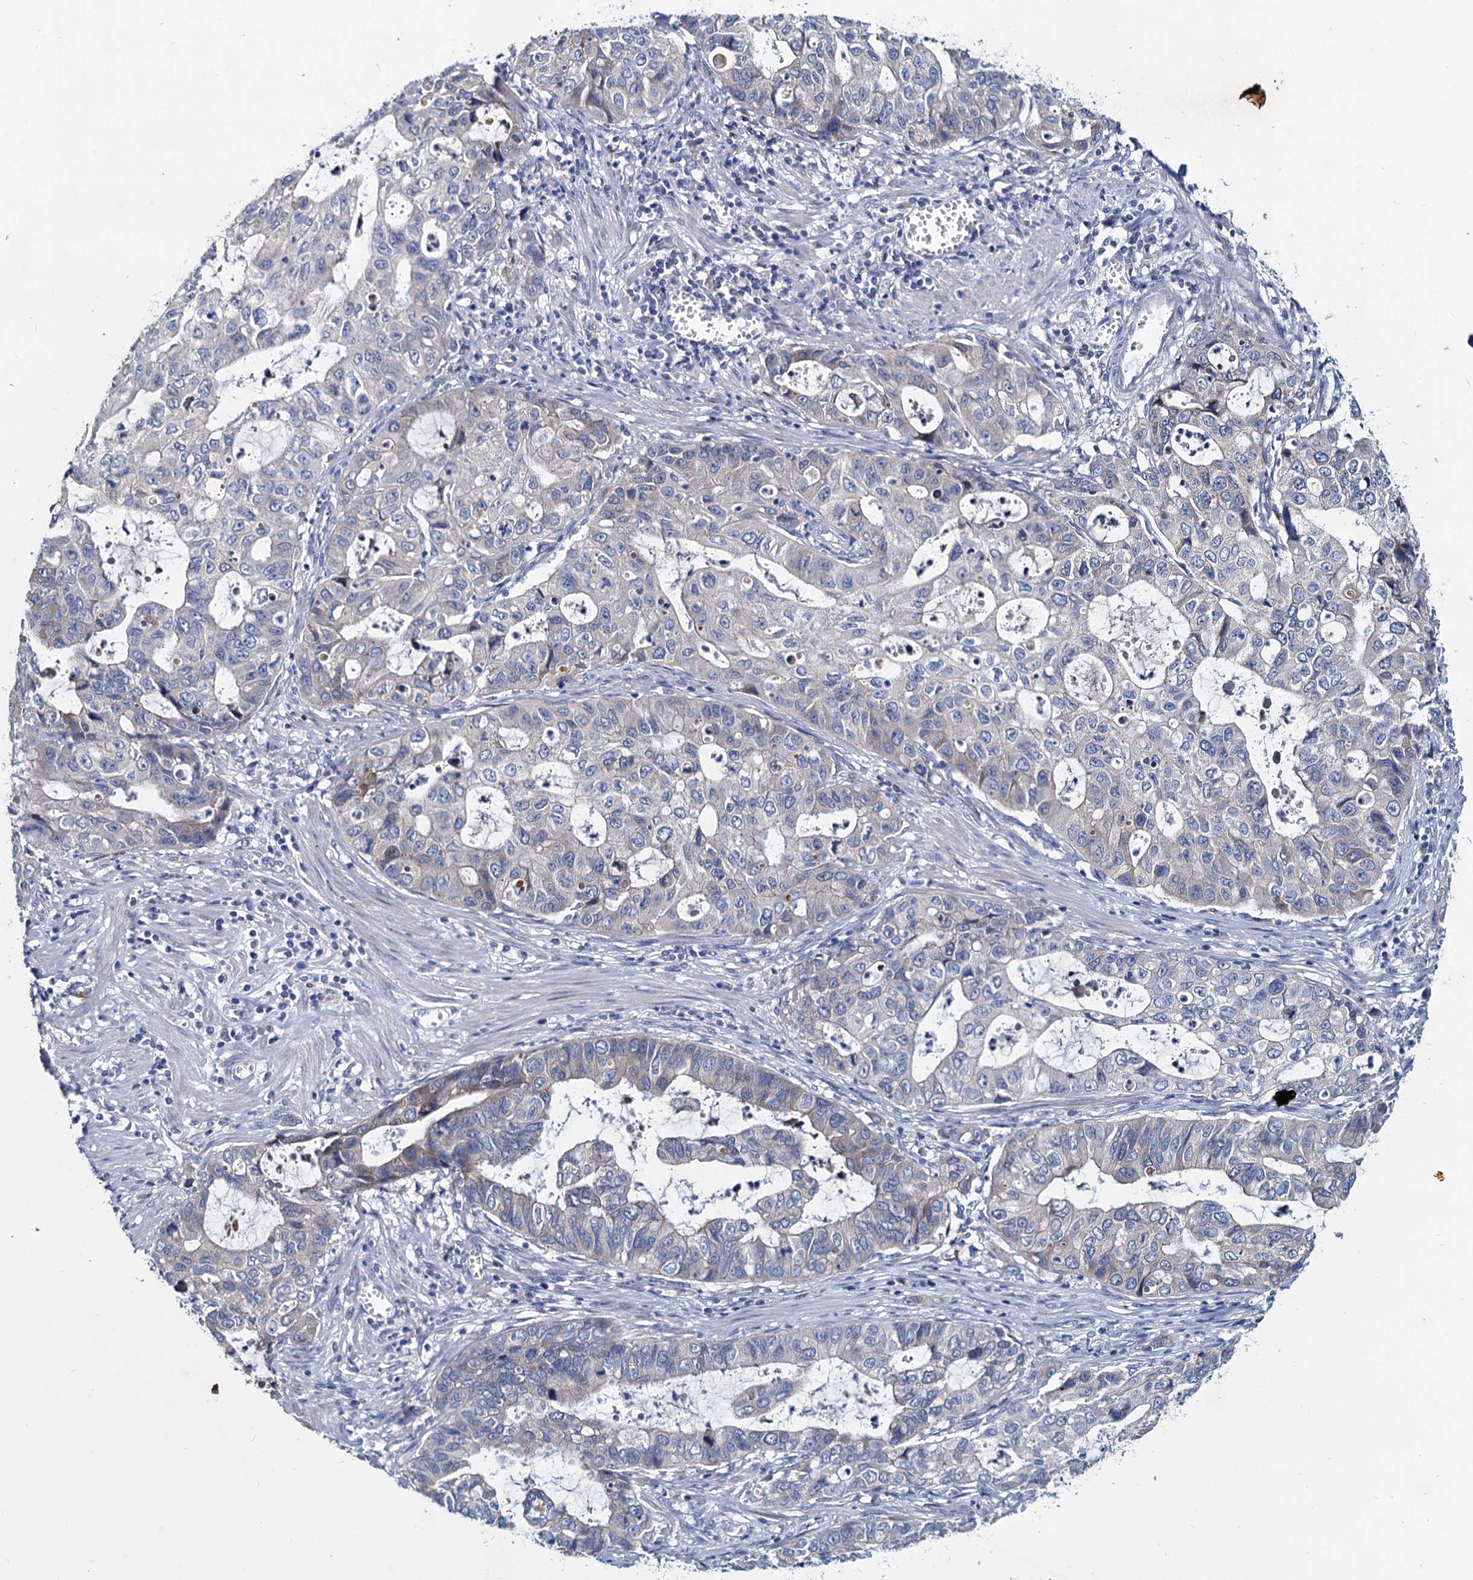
{"staining": {"intensity": "negative", "quantity": "none", "location": "none"}, "tissue": "stomach cancer", "cell_type": "Tumor cells", "image_type": "cancer", "snomed": [{"axis": "morphology", "description": "Adenocarcinoma, NOS"}, {"axis": "topography", "description": "Stomach, upper"}], "caption": "This photomicrograph is of stomach cancer (adenocarcinoma) stained with immunohistochemistry to label a protein in brown with the nuclei are counter-stained blue. There is no positivity in tumor cells.", "gene": "TMX2", "patient": {"sex": "female", "age": 52}}